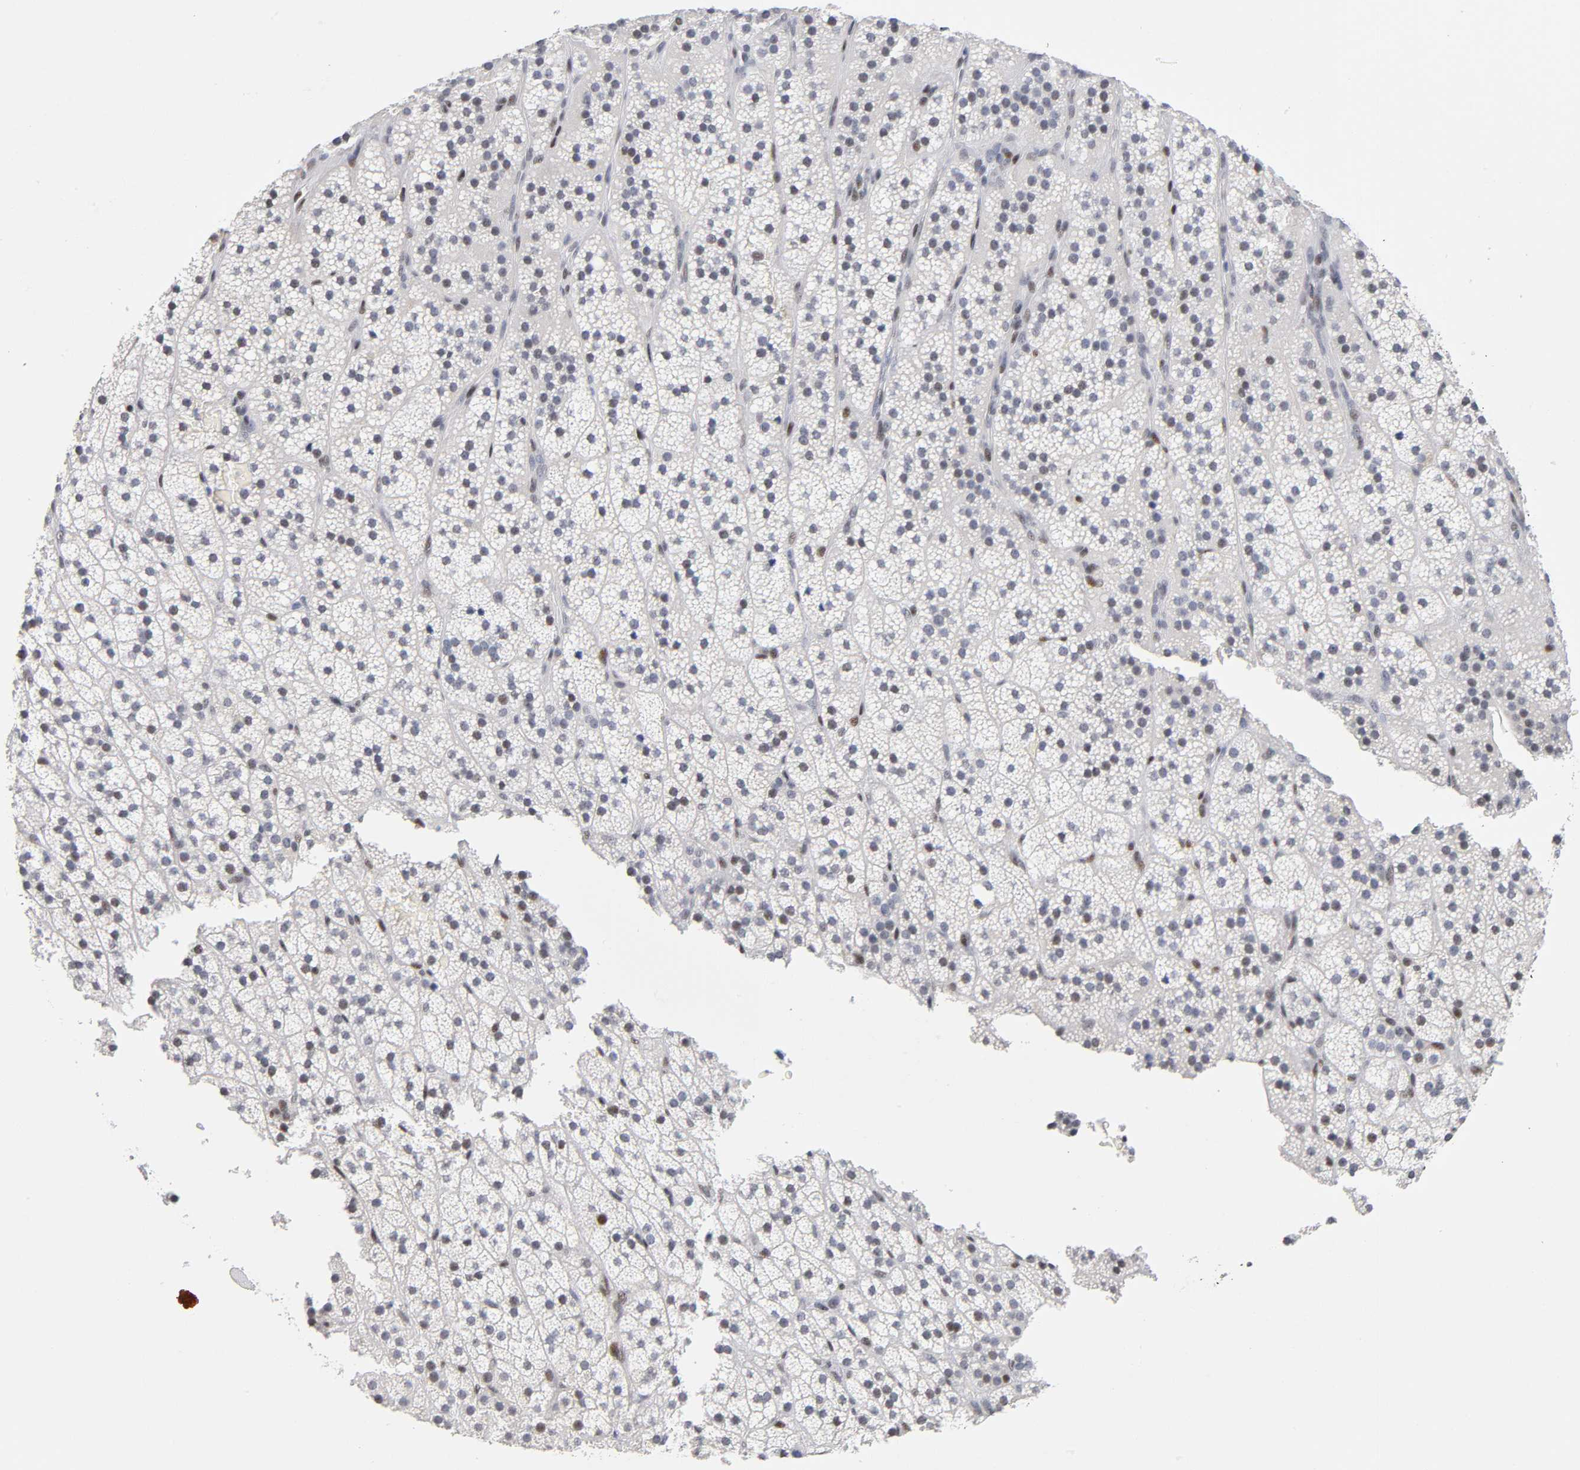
{"staining": {"intensity": "weak", "quantity": "<25%", "location": "cytoplasmic/membranous,nuclear"}, "tissue": "adrenal gland", "cell_type": "Glandular cells", "image_type": "normal", "snomed": [{"axis": "morphology", "description": "Normal tissue, NOS"}, {"axis": "topography", "description": "Adrenal gland"}], "caption": "Immunohistochemistry of unremarkable human adrenal gland exhibits no positivity in glandular cells.", "gene": "SP3", "patient": {"sex": "male", "age": 35}}